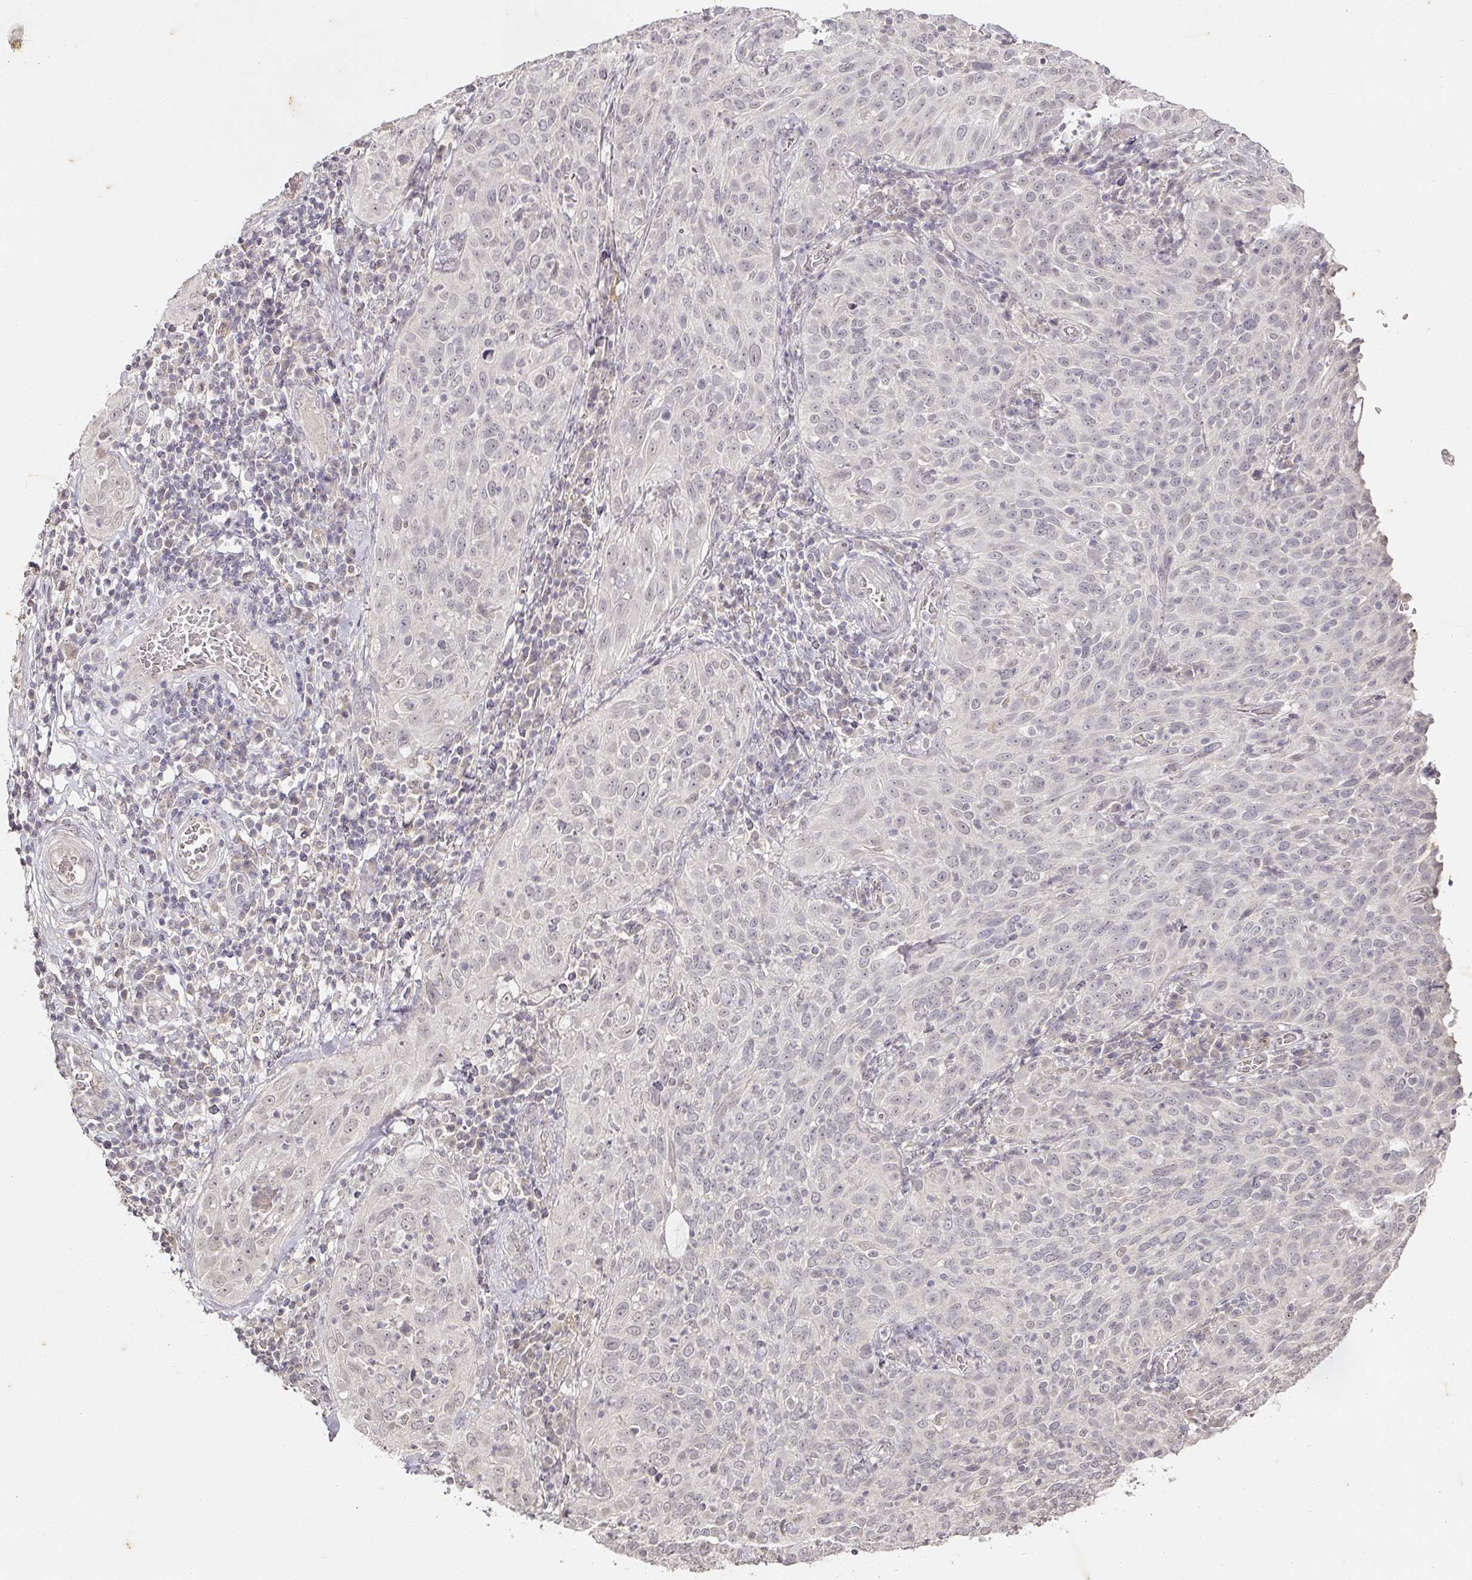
{"staining": {"intensity": "negative", "quantity": "none", "location": "none"}, "tissue": "cervical cancer", "cell_type": "Tumor cells", "image_type": "cancer", "snomed": [{"axis": "morphology", "description": "Squamous cell carcinoma, NOS"}, {"axis": "topography", "description": "Cervix"}], "caption": "Immunohistochemistry (IHC) micrograph of human cervical cancer (squamous cell carcinoma) stained for a protein (brown), which shows no staining in tumor cells. (DAB immunohistochemistry, high magnification).", "gene": "CAPN5", "patient": {"sex": "female", "age": 31}}